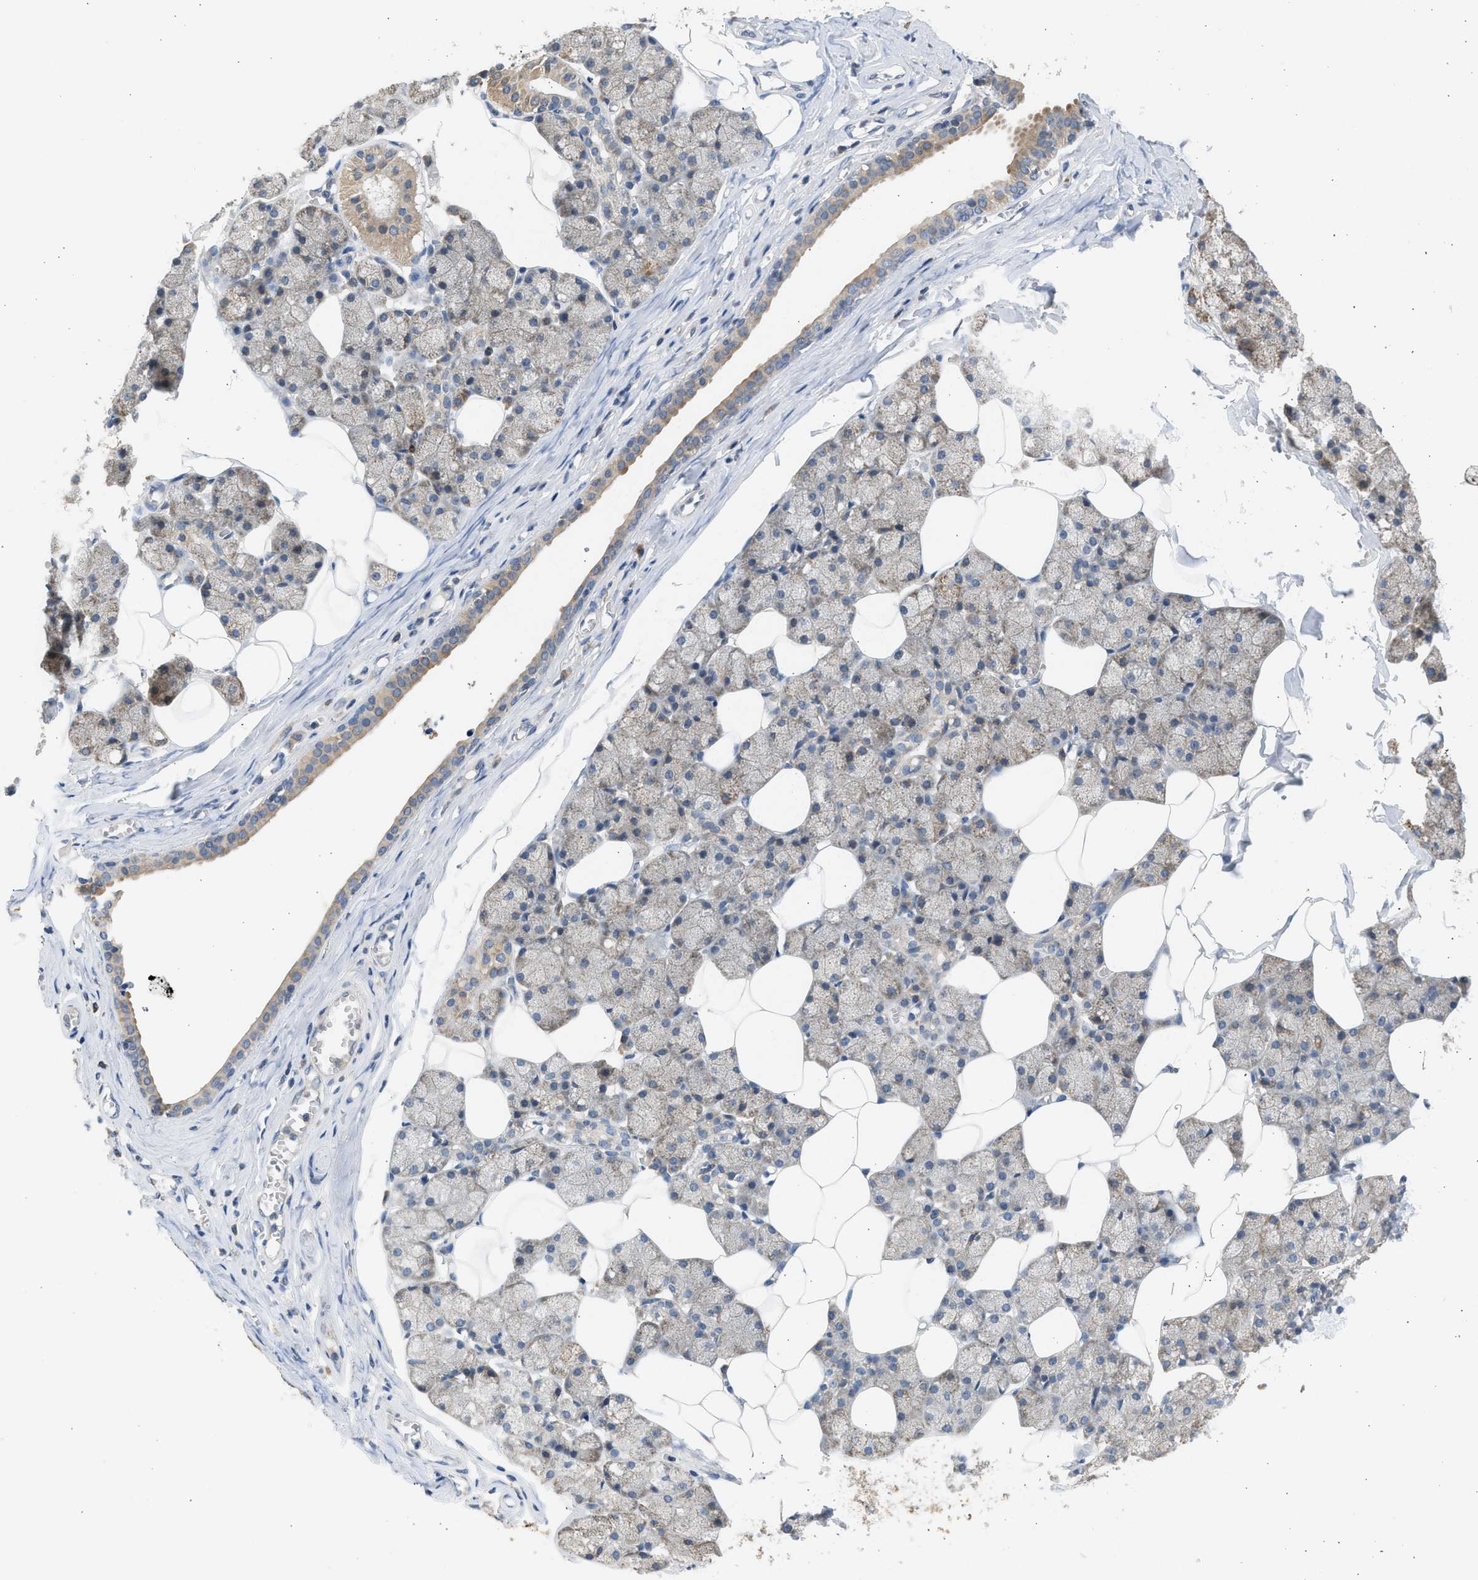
{"staining": {"intensity": "weak", "quantity": "25%-75%", "location": "cytoplasmic/membranous"}, "tissue": "salivary gland", "cell_type": "Glandular cells", "image_type": "normal", "snomed": [{"axis": "morphology", "description": "Normal tissue, NOS"}, {"axis": "topography", "description": "Salivary gland"}], "caption": "Immunohistochemistry (IHC) staining of benign salivary gland, which displays low levels of weak cytoplasmic/membranous expression in approximately 25%-75% of glandular cells indicating weak cytoplasmic/membranous protein expression. The staining was performed using DAB (3,3'-diaminobenzidine) (brown) for protein detection and nuclei were counterstained in hematoxylin (blue).", "gene": "CYP1A1", "patient": {"sex": "male", "age": 62}}